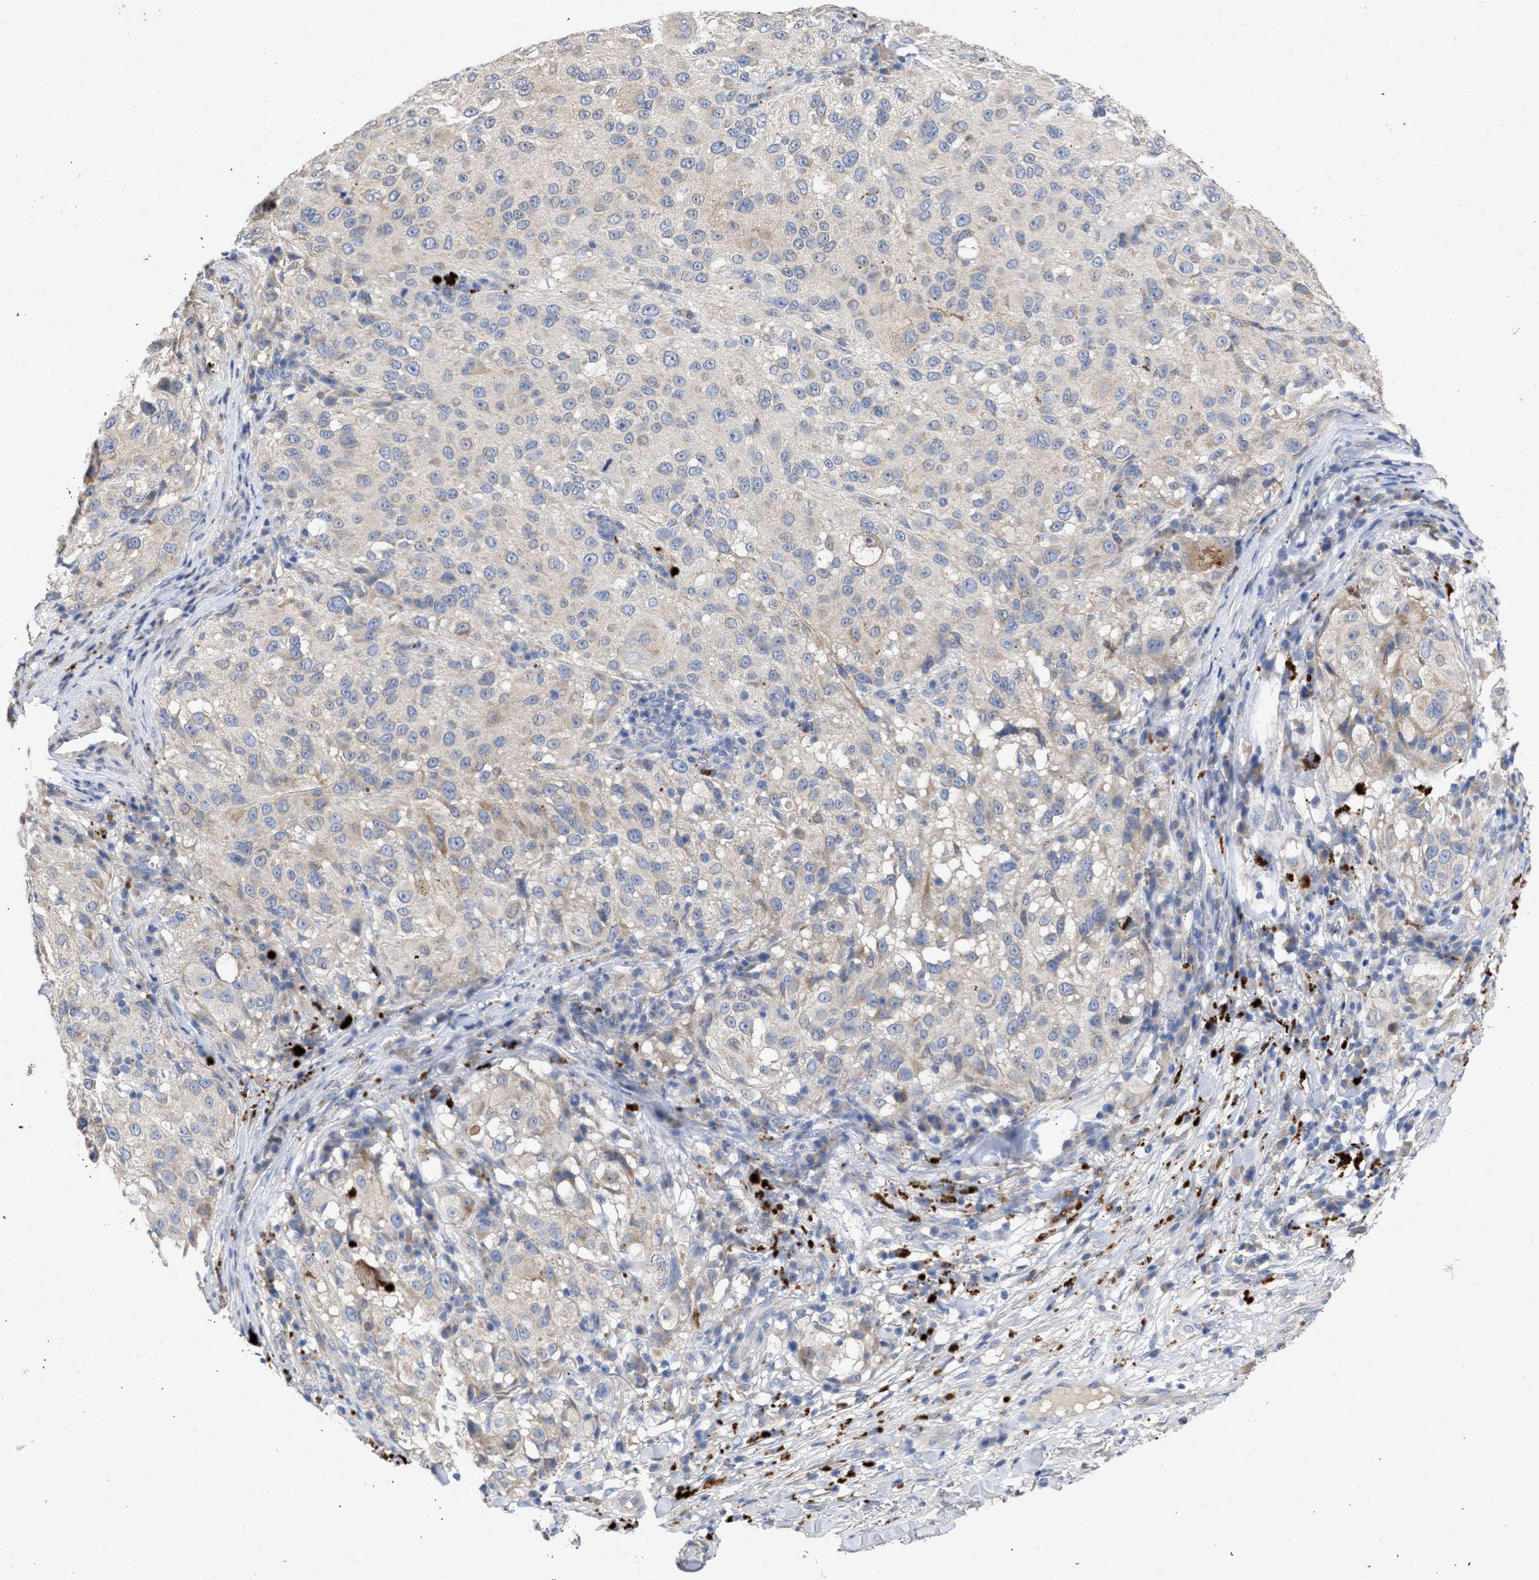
{"staining": {"intensity": "negative", "quantity": "none", "location": "none"}, "tissue": "melanoma", "cell_type": "Tumor cells", "image_type": "cancer", "snomed": [{"axis": "morphology", "description": "Necrosis, NOS"}, {"axis": "morphology", "description": "Malignant melanoma, NOS"}, {"axis": "topography", "description": "Skin"}], "caption": "Immunohistochemistry micrograph of neoplastic tissue: melanoma stained with DAB (3,3'-diaminobenzidine) reveals no significant protein positivity in tumor cells.", "gene": "ARHGEF4", "patient": {"sex": "female", "age": 87}}